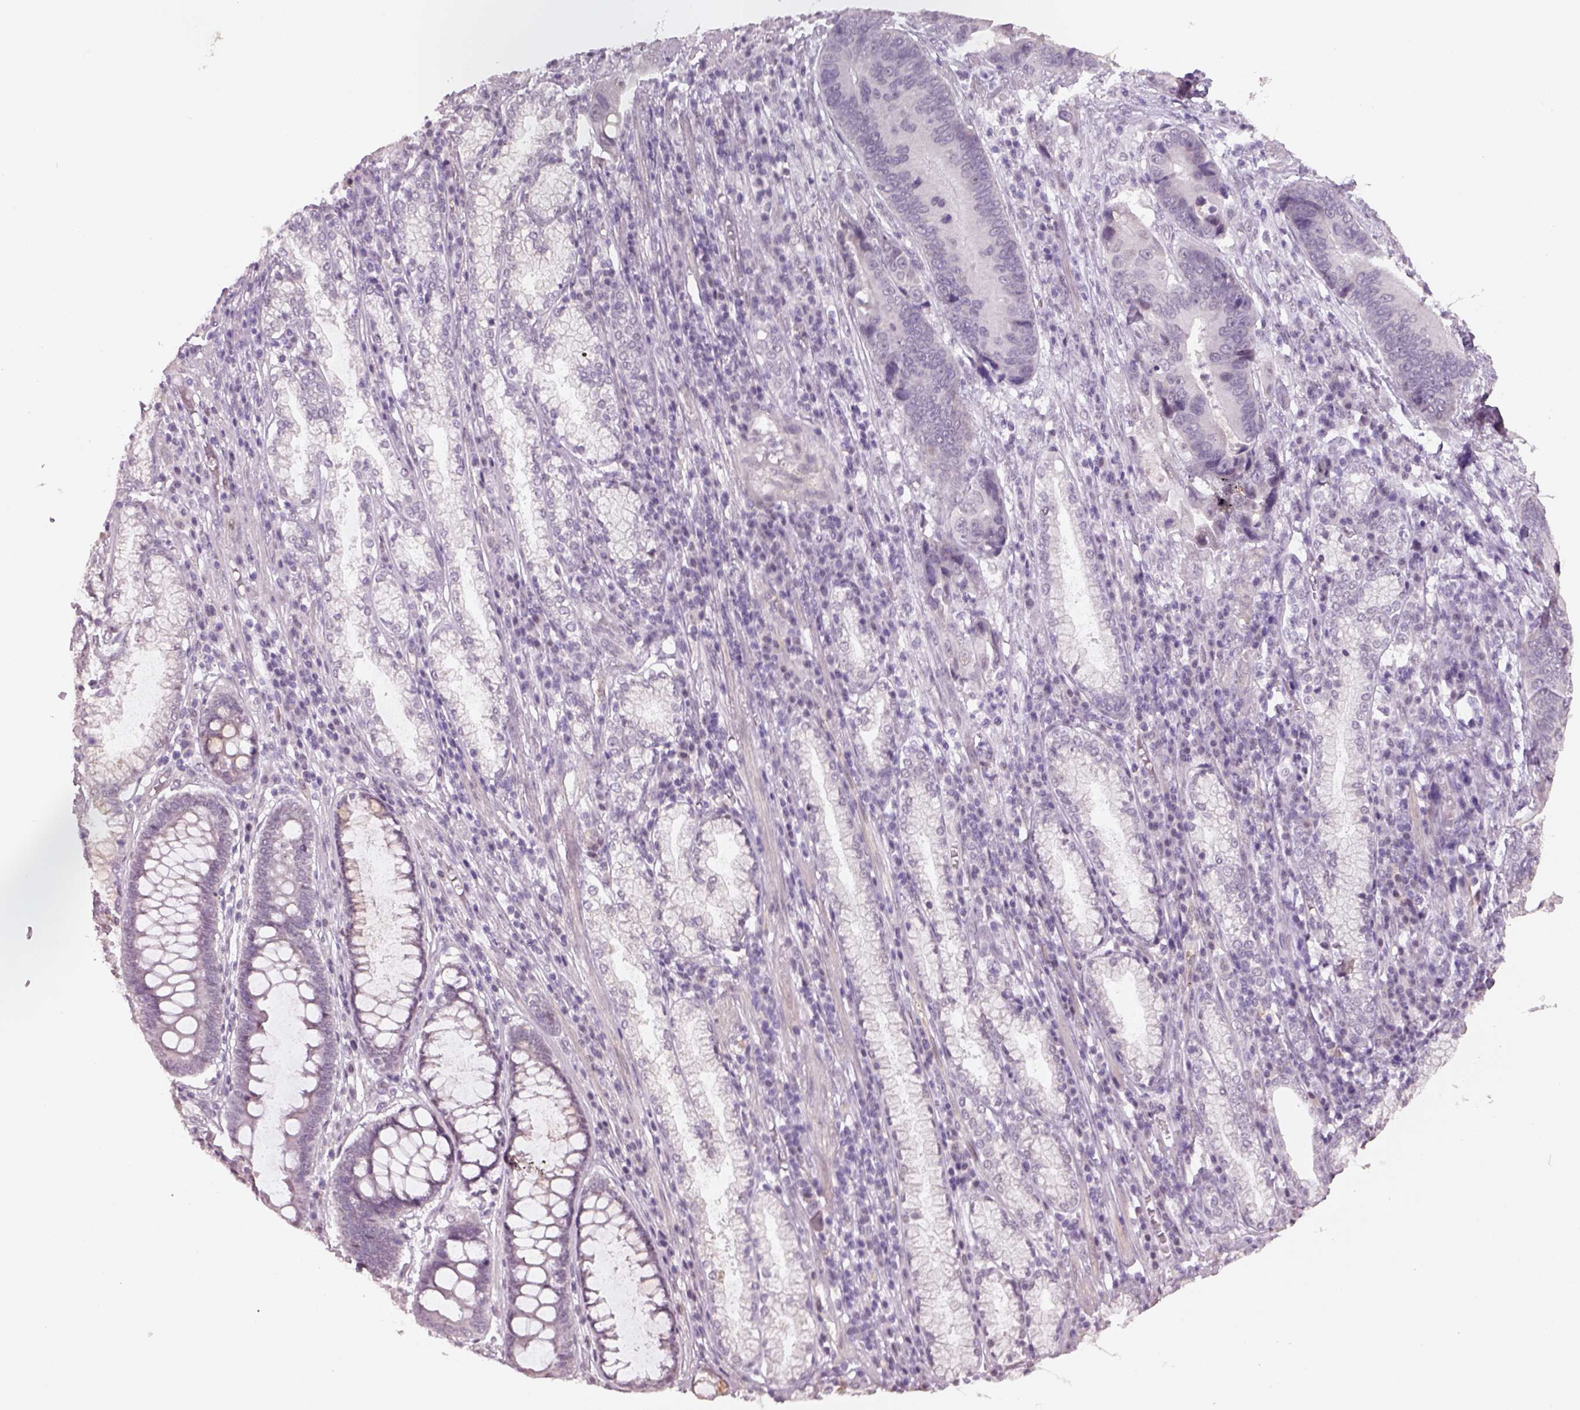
{"staining": {"intensity": "negative", "quantity": "none", "location": "none"}, "tissue": "stomach cancer", "cell_type": "Tumor cells", "image_type": "cancer", "snomed": [{"axis": "morphology", "description": "Adenocarcinoma, NOS"}, {"axis": "topography", "description": "Stomach"}], "caption": "A micrograph of human adenocarcinoma (stomach) is negative for staining in tumor cells.", "gene": "NAT8", "patient": {"sex": "male", "age": 84}}